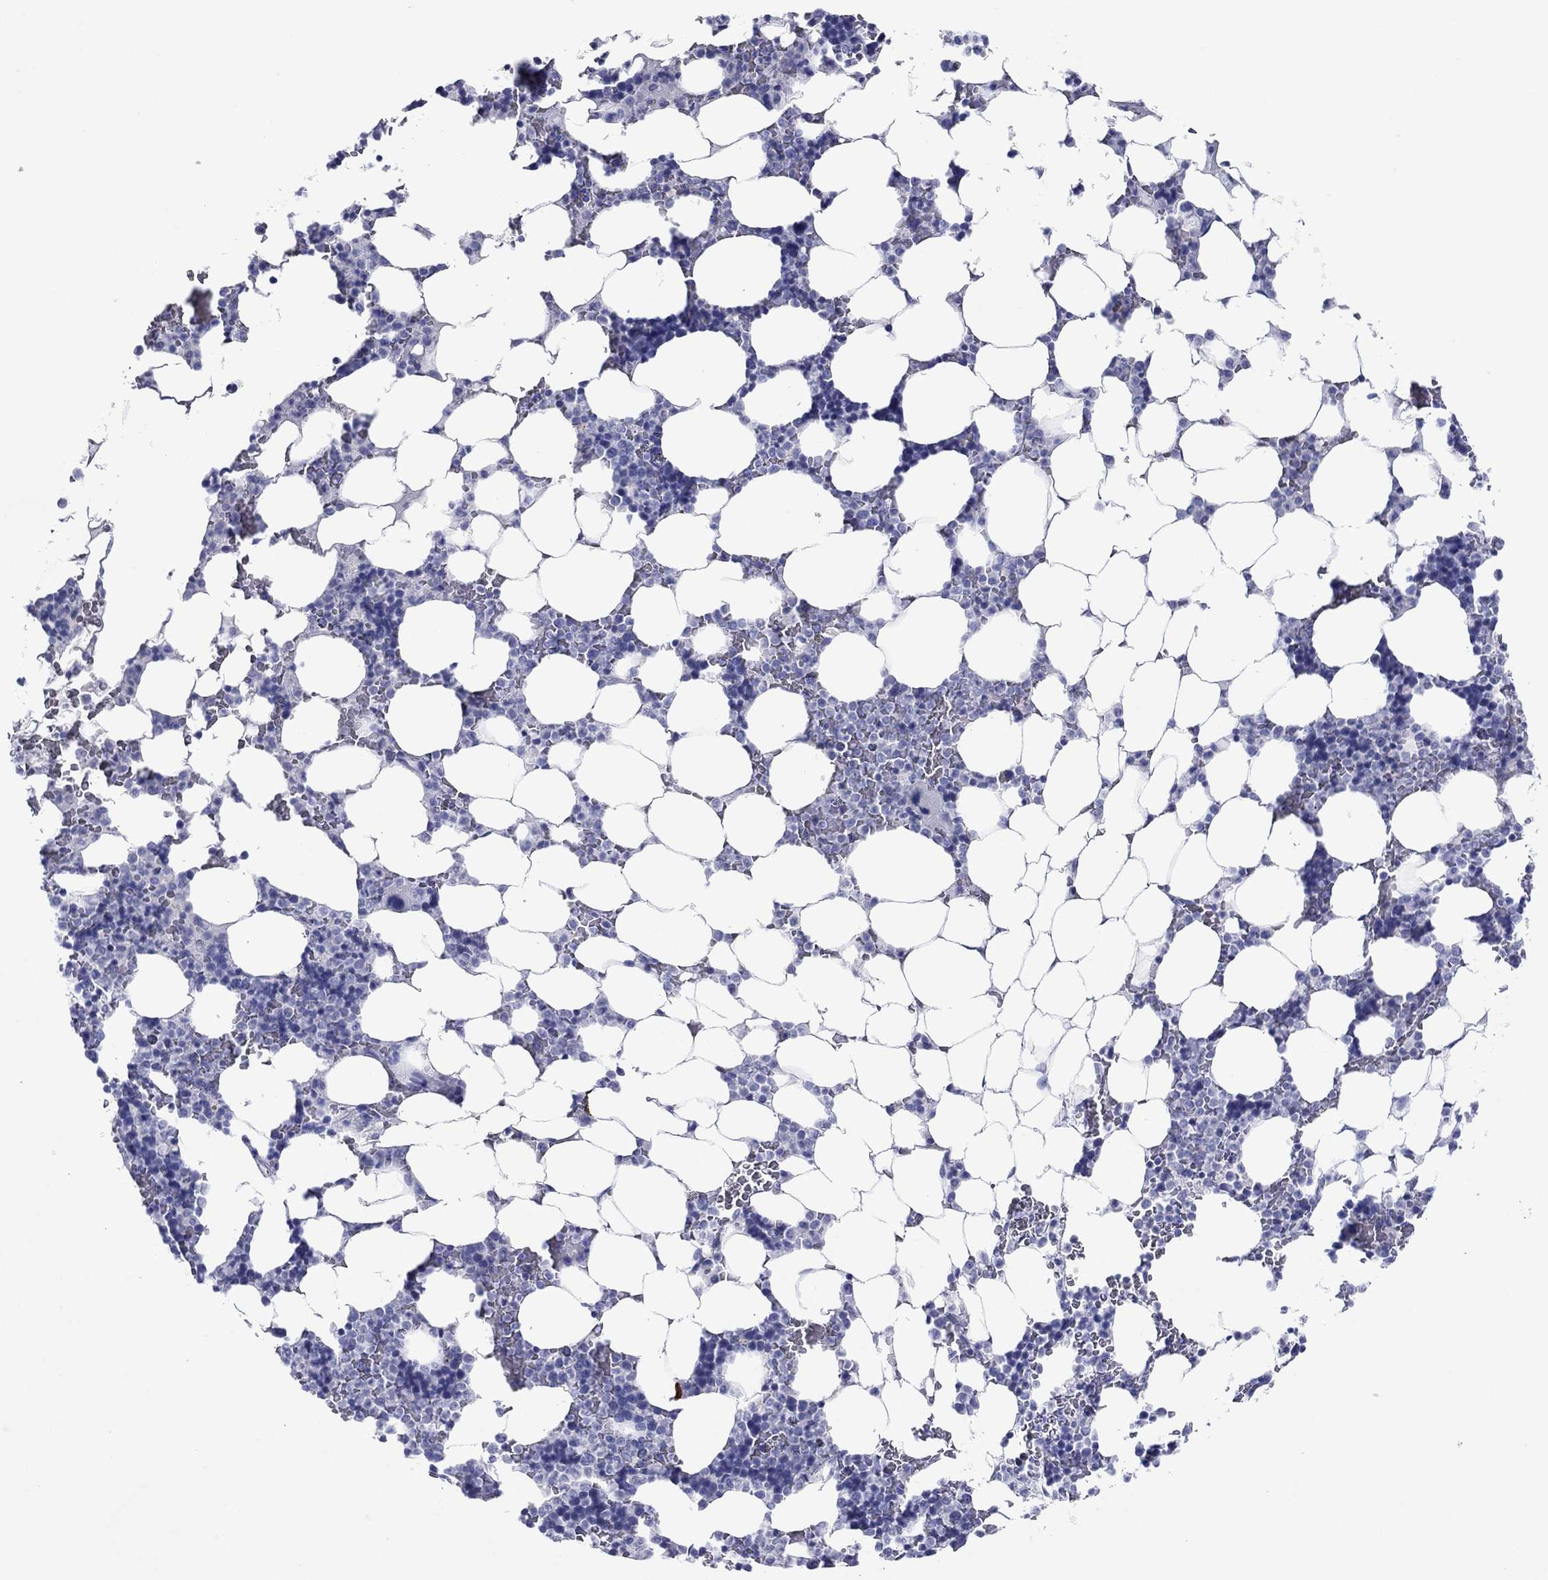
{"staining": {"intensity": "negative", "quantity": "none", "location": "none"}, "tissue": "bone marrow", "cell_type": "Hematopoietic cells", "image_type": "normal", "snomed": [{"axis": "morphology", "description": "Normal tissue, NOS"}, {"axis": "topography", "description": "Bone marrow"}], "caption": "DAB immunohistochemical staining of normal bone marrow reveals no significant staining in hematopoietic cells.", "gene": "ATP4A", "patient": {"sex": "male", "age": 51}}